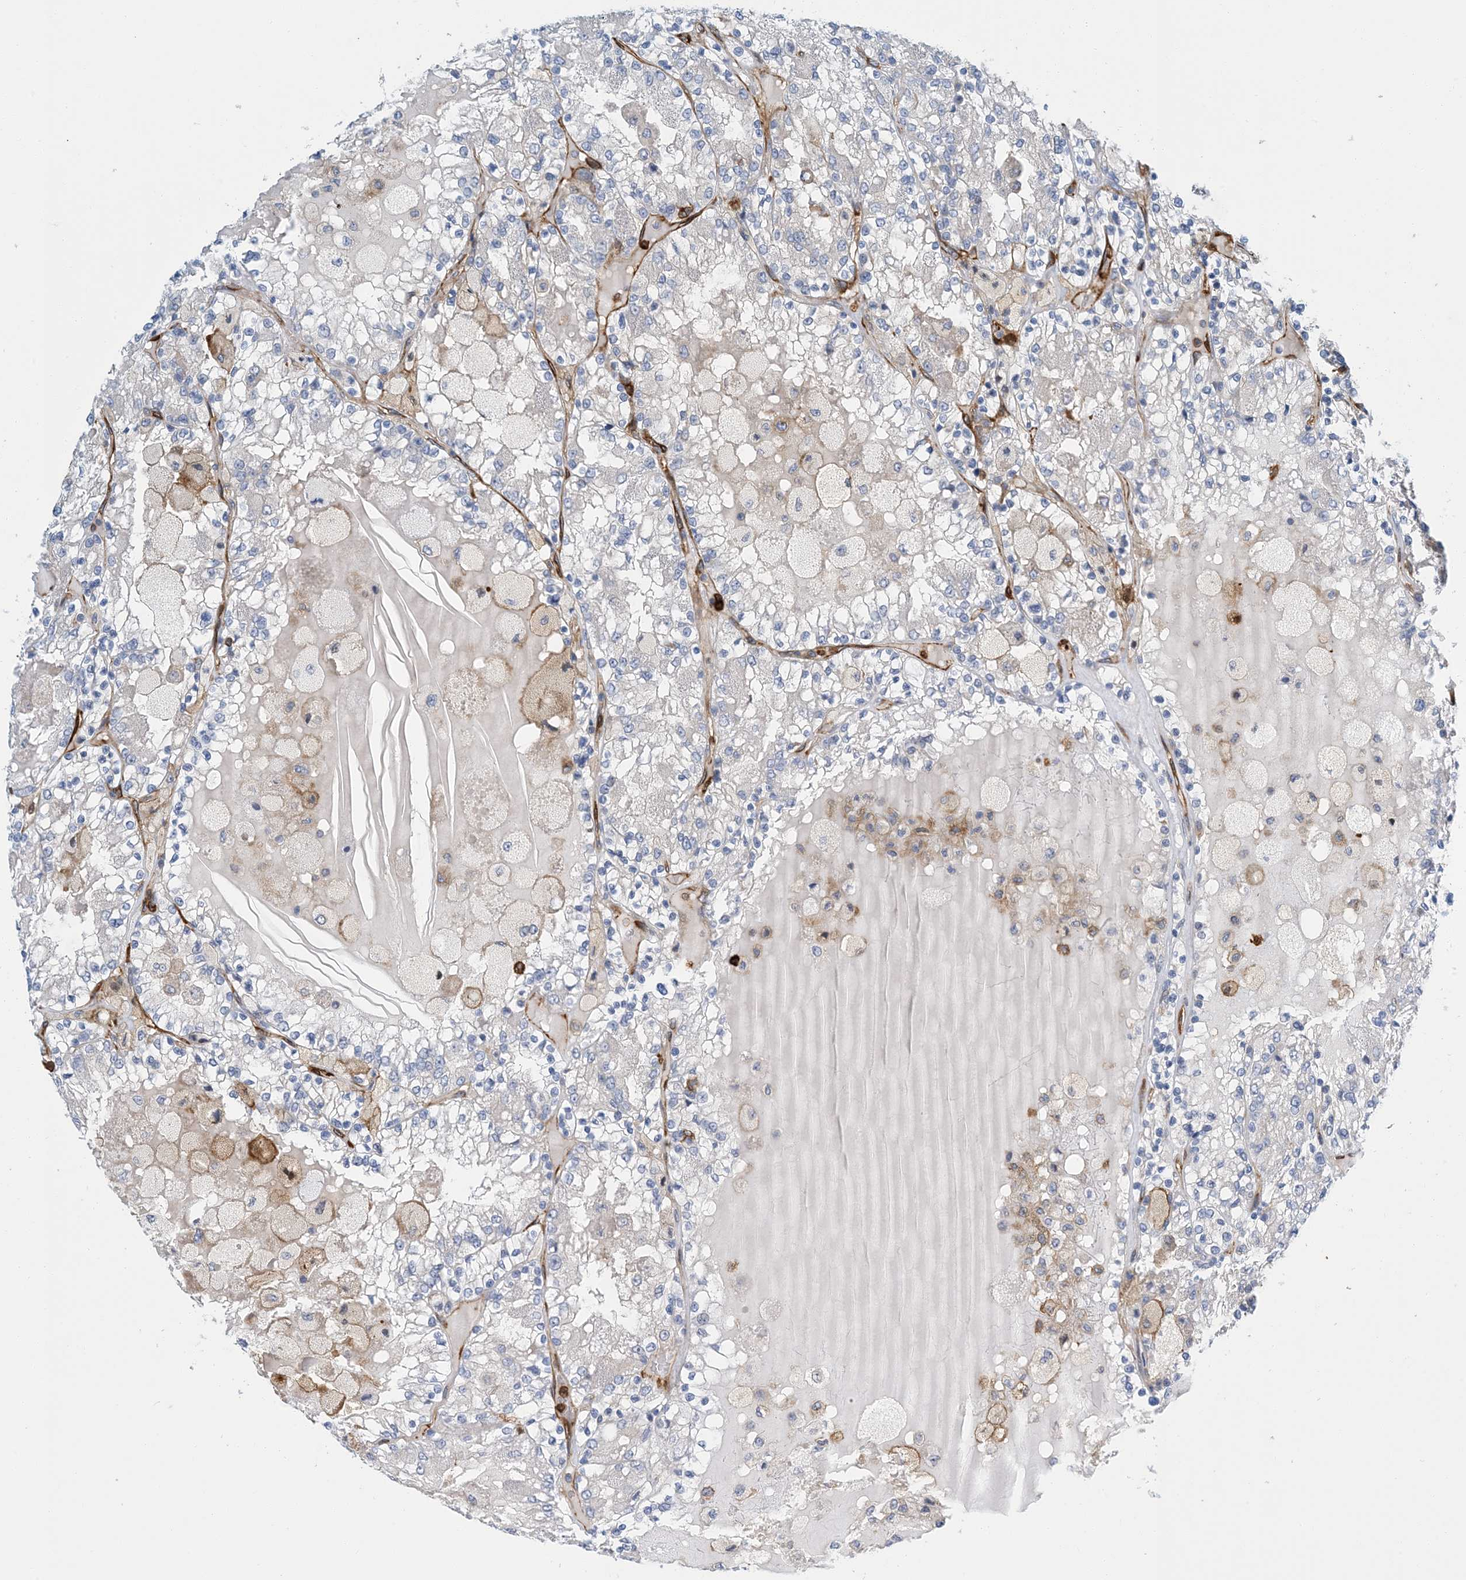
{"staining": {"intensity": "negative", "quantity": "none", "location": "none"}, "tissue": "renal cancer", "cell_type": "Tumor cells", "image_type": "cancer", "snomed": [{"axis": "morphology", "description": "Adenocarcinoma, NOS"}, {"axis": "topography", "description": "Kidney"}], "caption": "Immunohistochemistry image of human renal adenocarcinoma stained for a protein (brown), which exhibits no positivity in tumor cells.", "gene": "PCDHA2", "patient": {"sex": "female", "age": 56}}